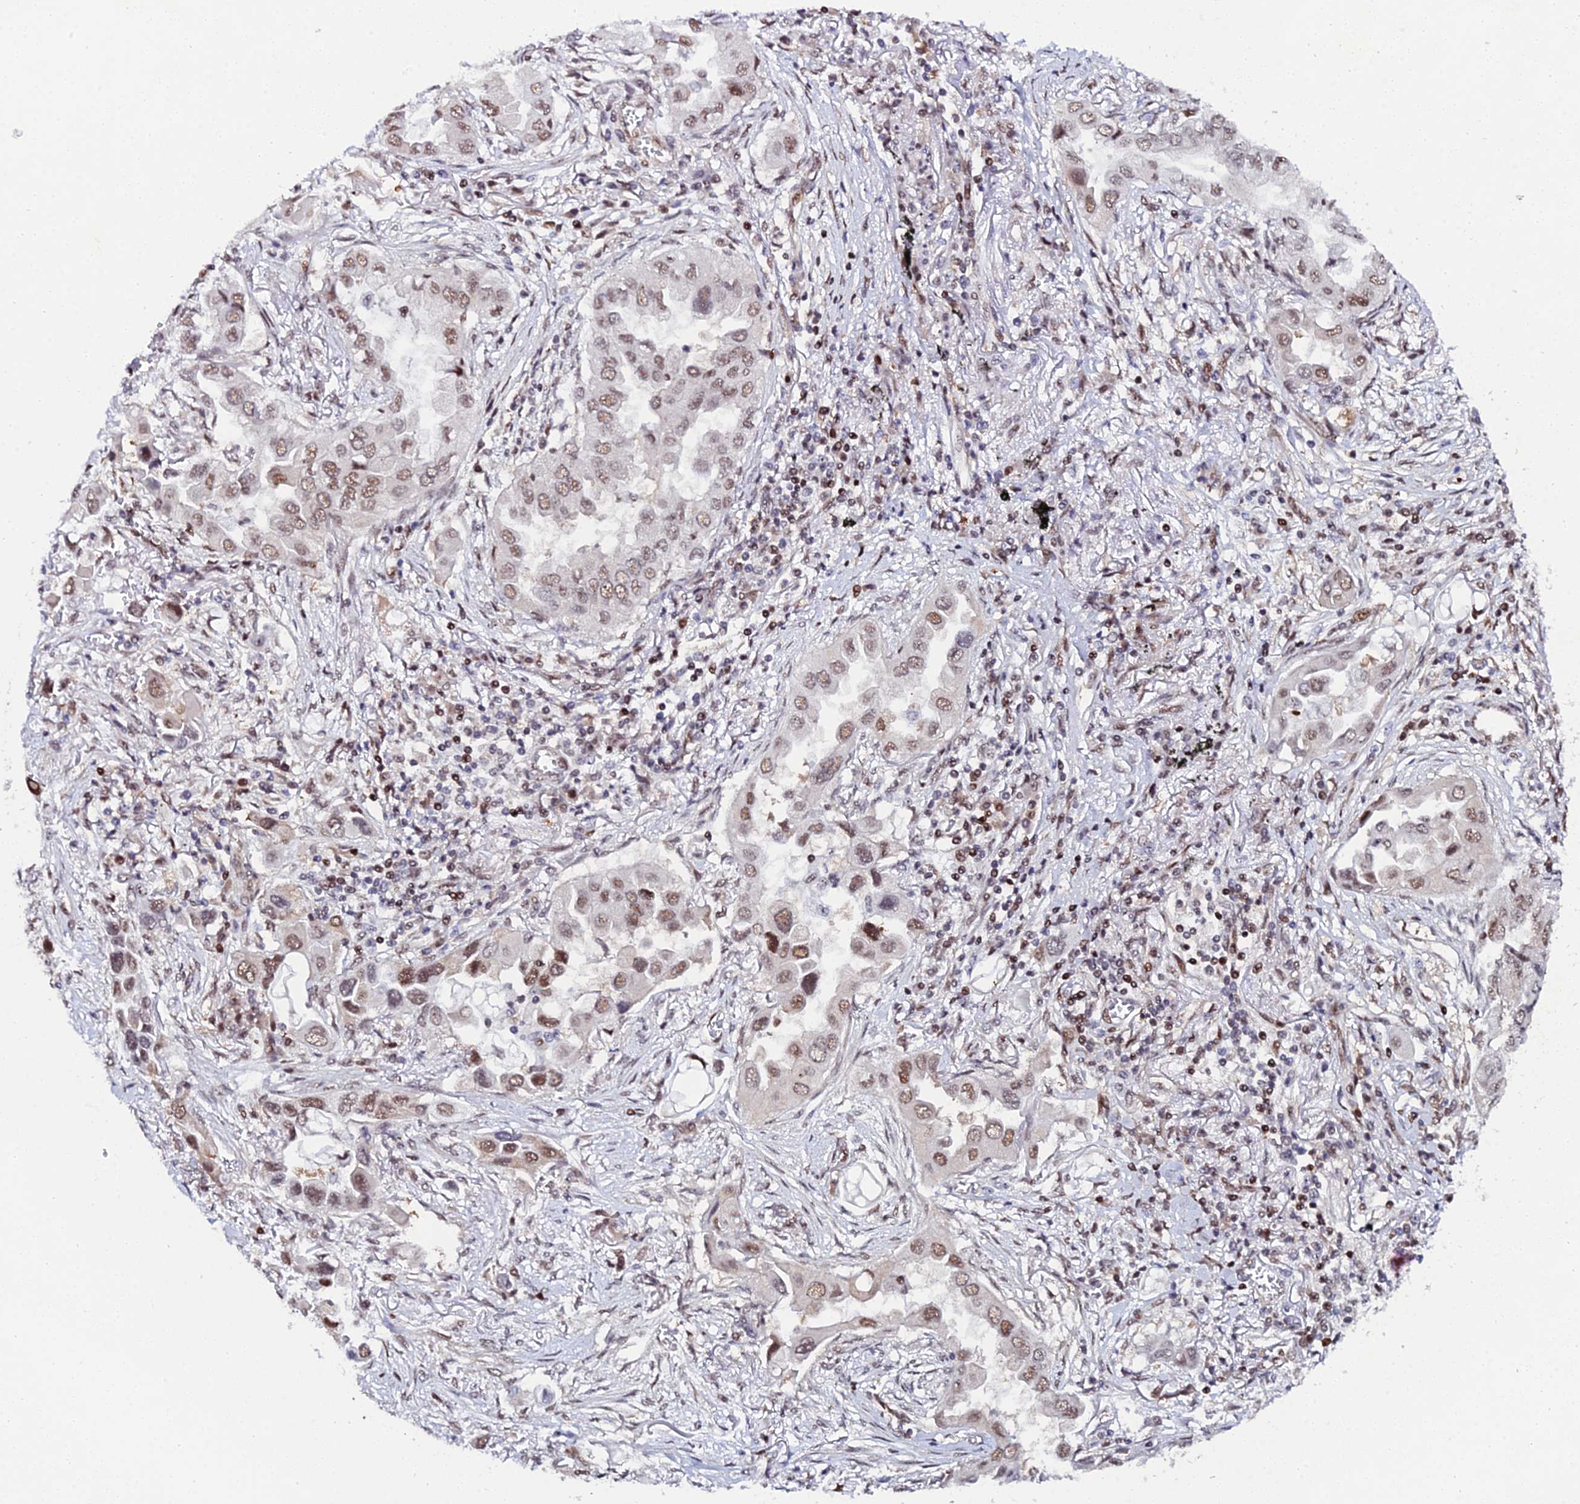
{"staining": {"intensity": "moderate", "quantity": ">75%", "location": "nuclear"}, "tissue": "lung cancer", "cell_type": "Tumor cells", "image_type": "cancer", "snomed": [{"axis": "morphology", "description": "Adenocarcinoma, NOS"}, {"axis": "topography", "description": "Lung"}], "caption": "Immunohistochemistry (IHC) image of lung cancer stained for a protein (brown), which exhibits medium levels of moderate nuclear expression in approximately >75% of tumor cells.", "gene": "TIFA", "patient": {"sex": "female", "age": 76}}